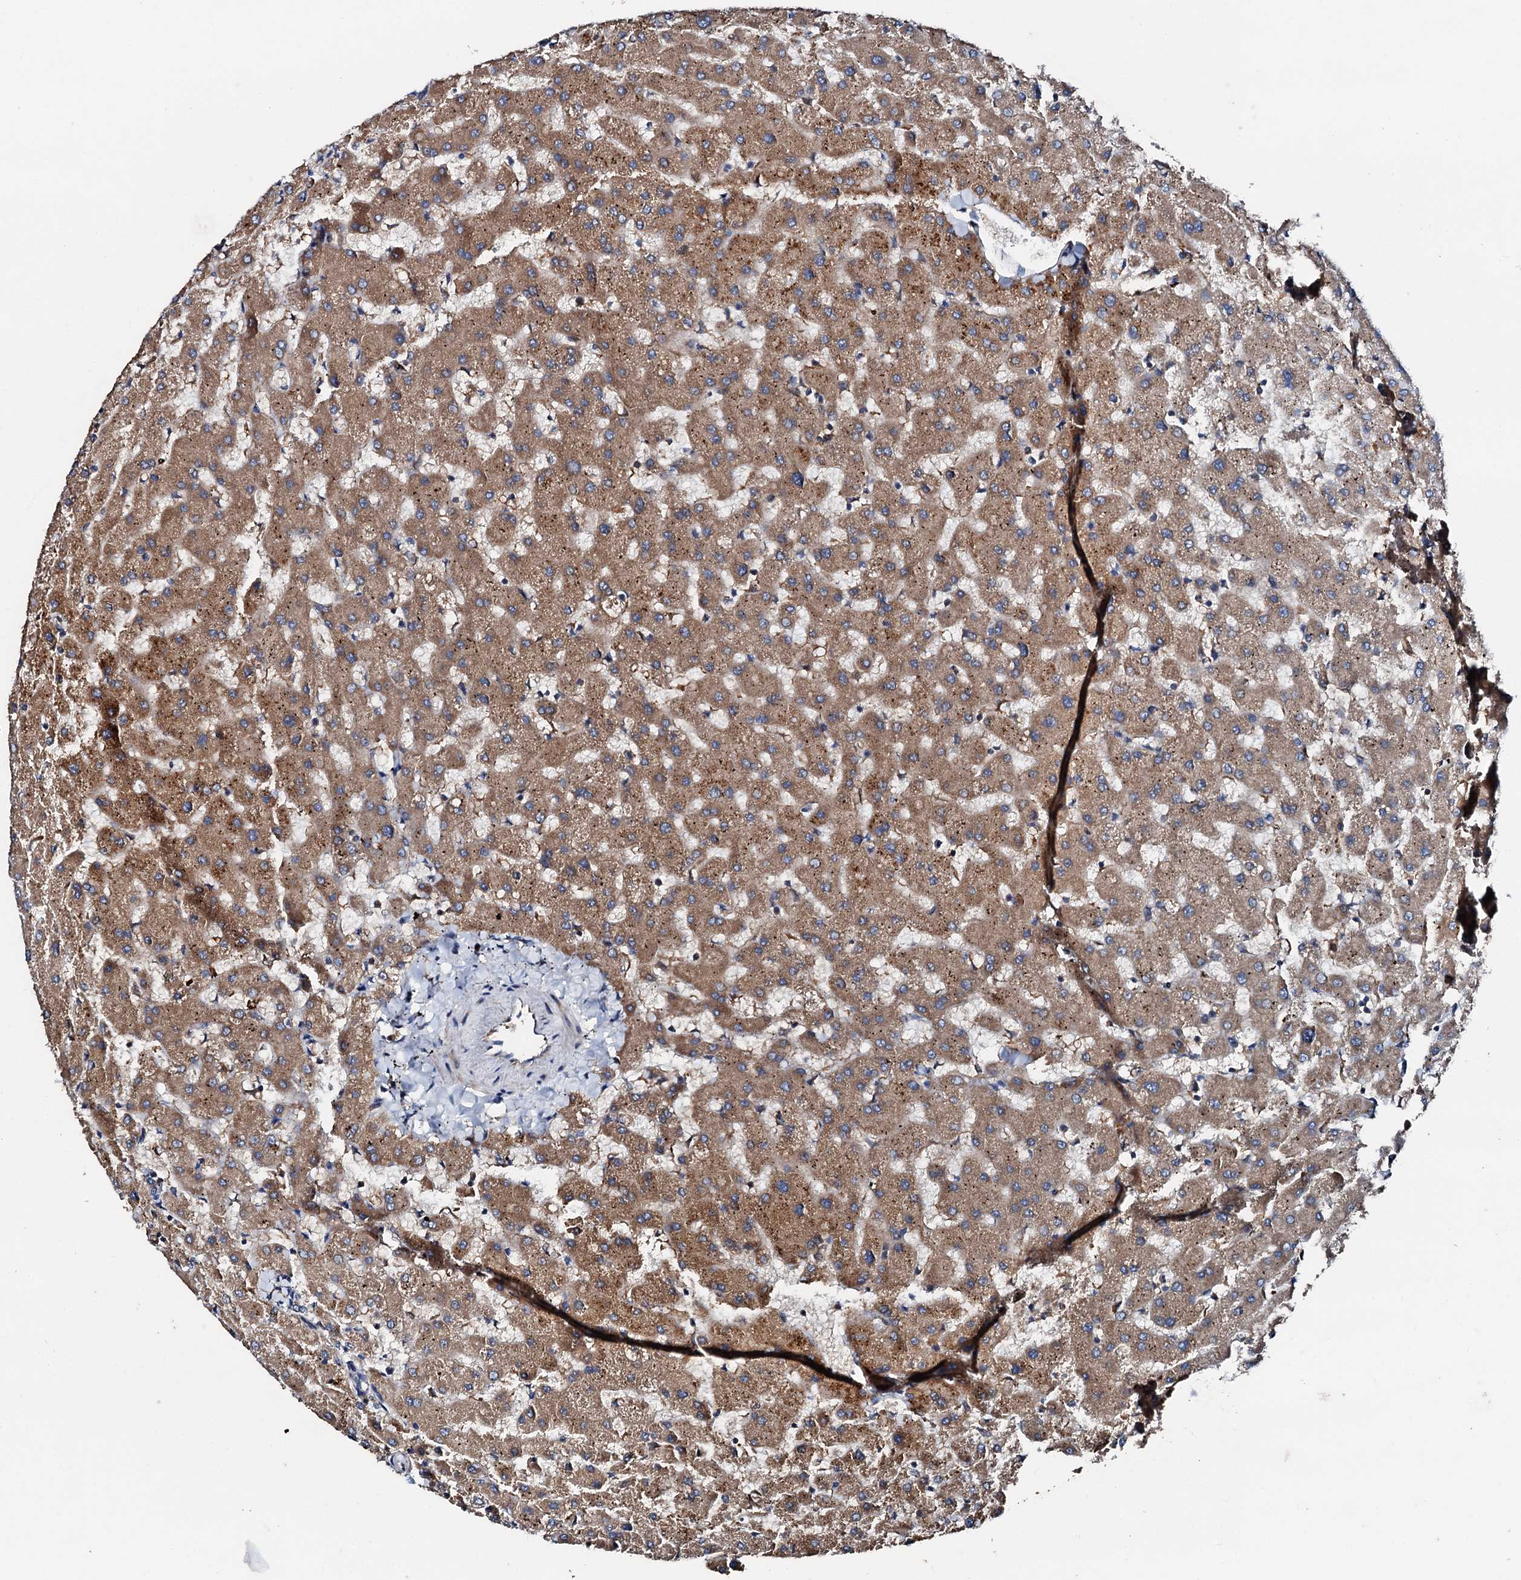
{"staining": {"intensity": "moderate", "quantity": ">75%", "location": "cytoplasmic/membranous"}, "tissue": "liver", "cell_type": "Cholangiocytes", "image_type": "normal", "snomed": [{"axis": "morphology", "description": "Normal tissue, NOS"}, {"axis": "topography", "description": "Liver"}], "caption": "High-magnification brightfield microscopy of normal liver stained with DAB (3,3'-diaminobenzidine) (brown) and counterstained with hematoxylin (blue). cholangiocytes exhibit moderate cytoplasmic/membranous positivity is appreciated in about>75% of cells.", "gene": "FGD4", "patient": {"sex": "female", "age": 63}}